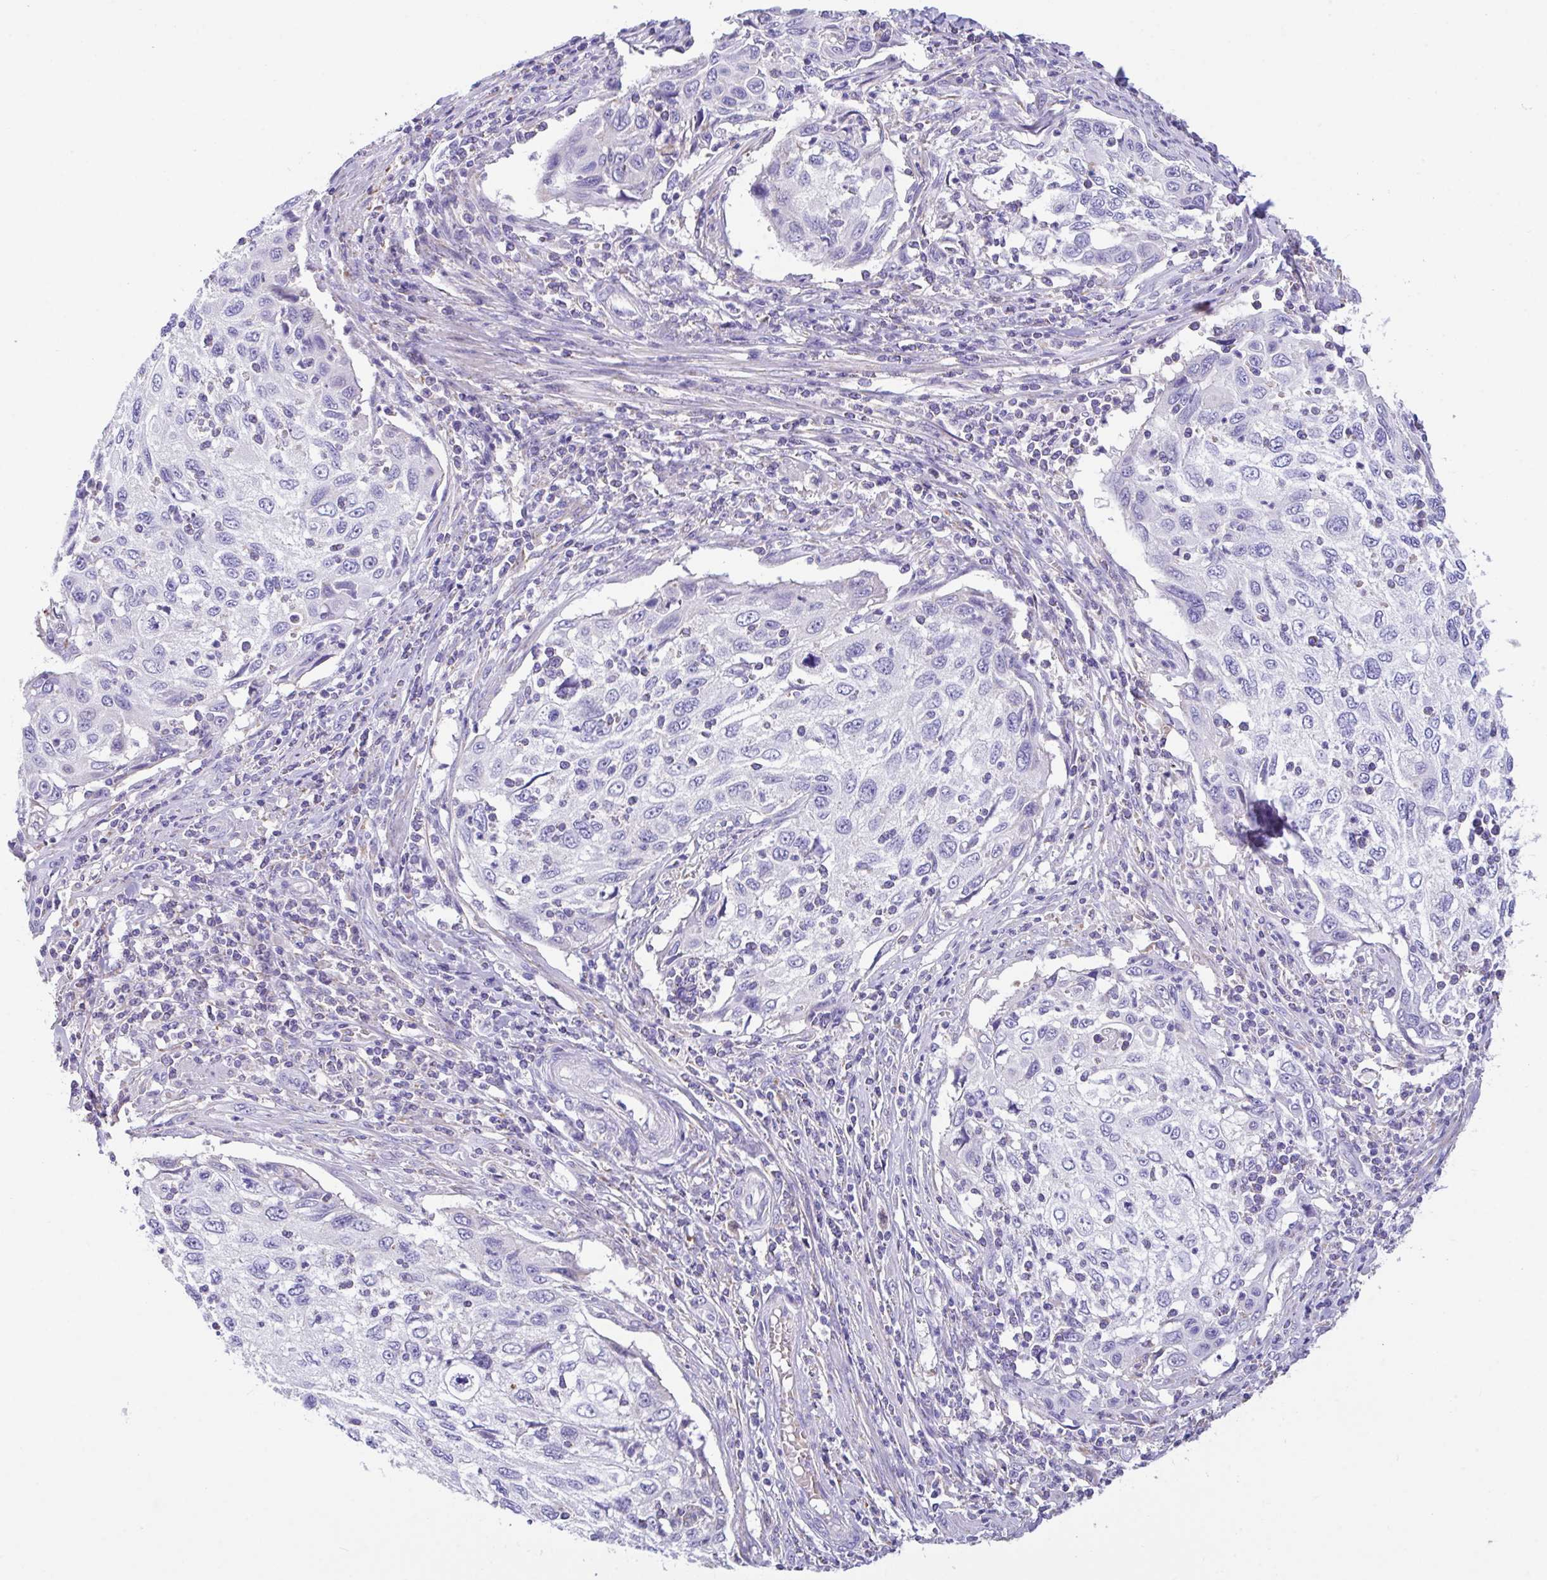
{"staining": {"intensity": "negative", "quantity": "none", "location": "none"}, "tissue": "cervical cancer", "cell_type": "Tumor cells", "image_type": "cancer", "snomed": [{"axis": "morphology", "description": "Squamous cell carcinoma, NOS"}, {"axis": "topography", "description": "Cervix"}], "caption": "The image exhibits no significant expression in tumor cells of cervical cancer.", "gene": "CA10", "patient": {"sex": "female", "age": 70}}